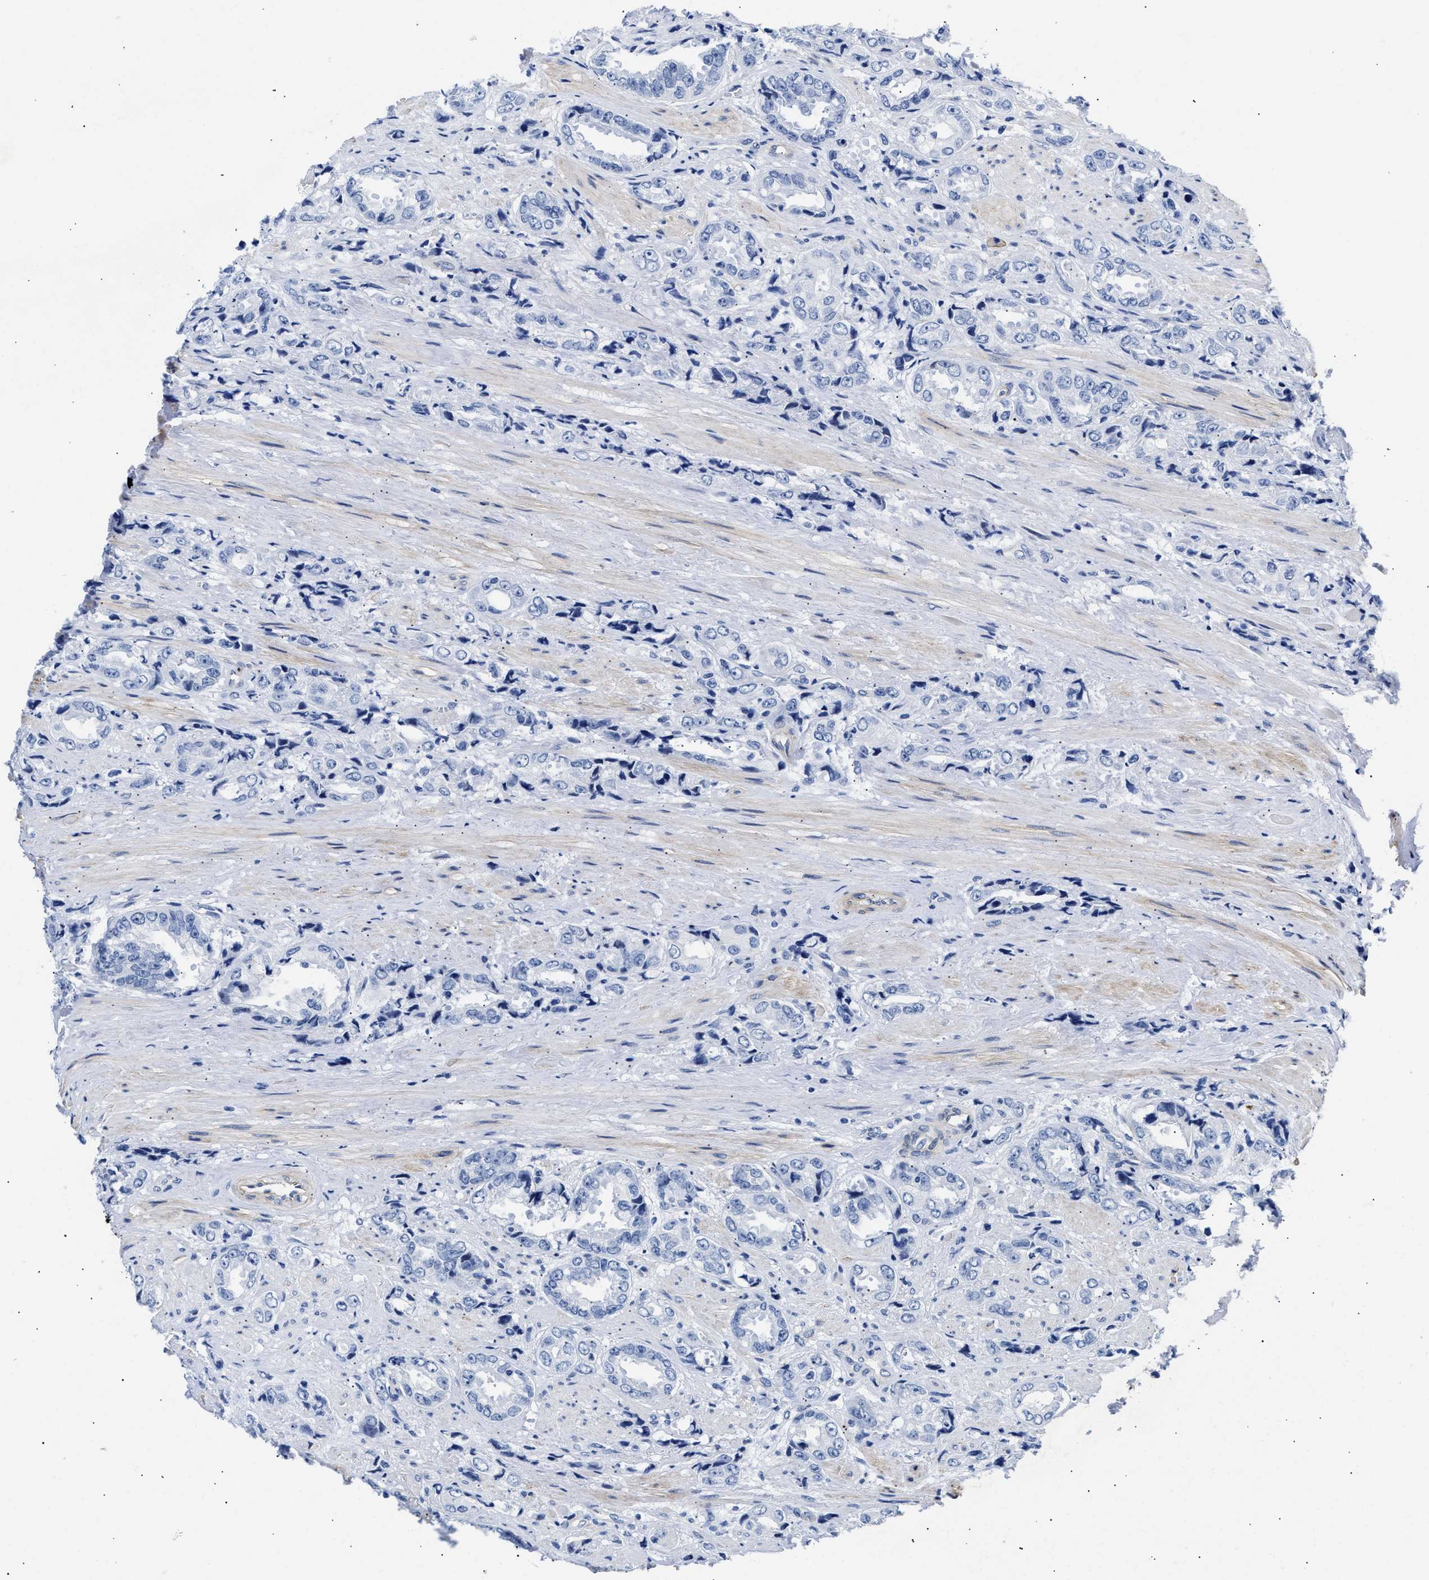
{"staining": {"intensity": "negative", "quantity": "none", "location": "none"}, "tissue": "prostate cancer", "cell_type": "Tumor cells", "image_type": "cancer", "snomed": [{"axis": "morphology", "description": "Adenocarcinoma, High grade"}, {"axis": "topography", "description": "Prostate"}], "caption": "IHC histopathology image of human high-grade adenocarcinoma (prostate) stained for a protein (brown), which exhibits no expression in tumor cells.", "gene": "TRIM29", "patient": {"sex": "male", "age": 61}}